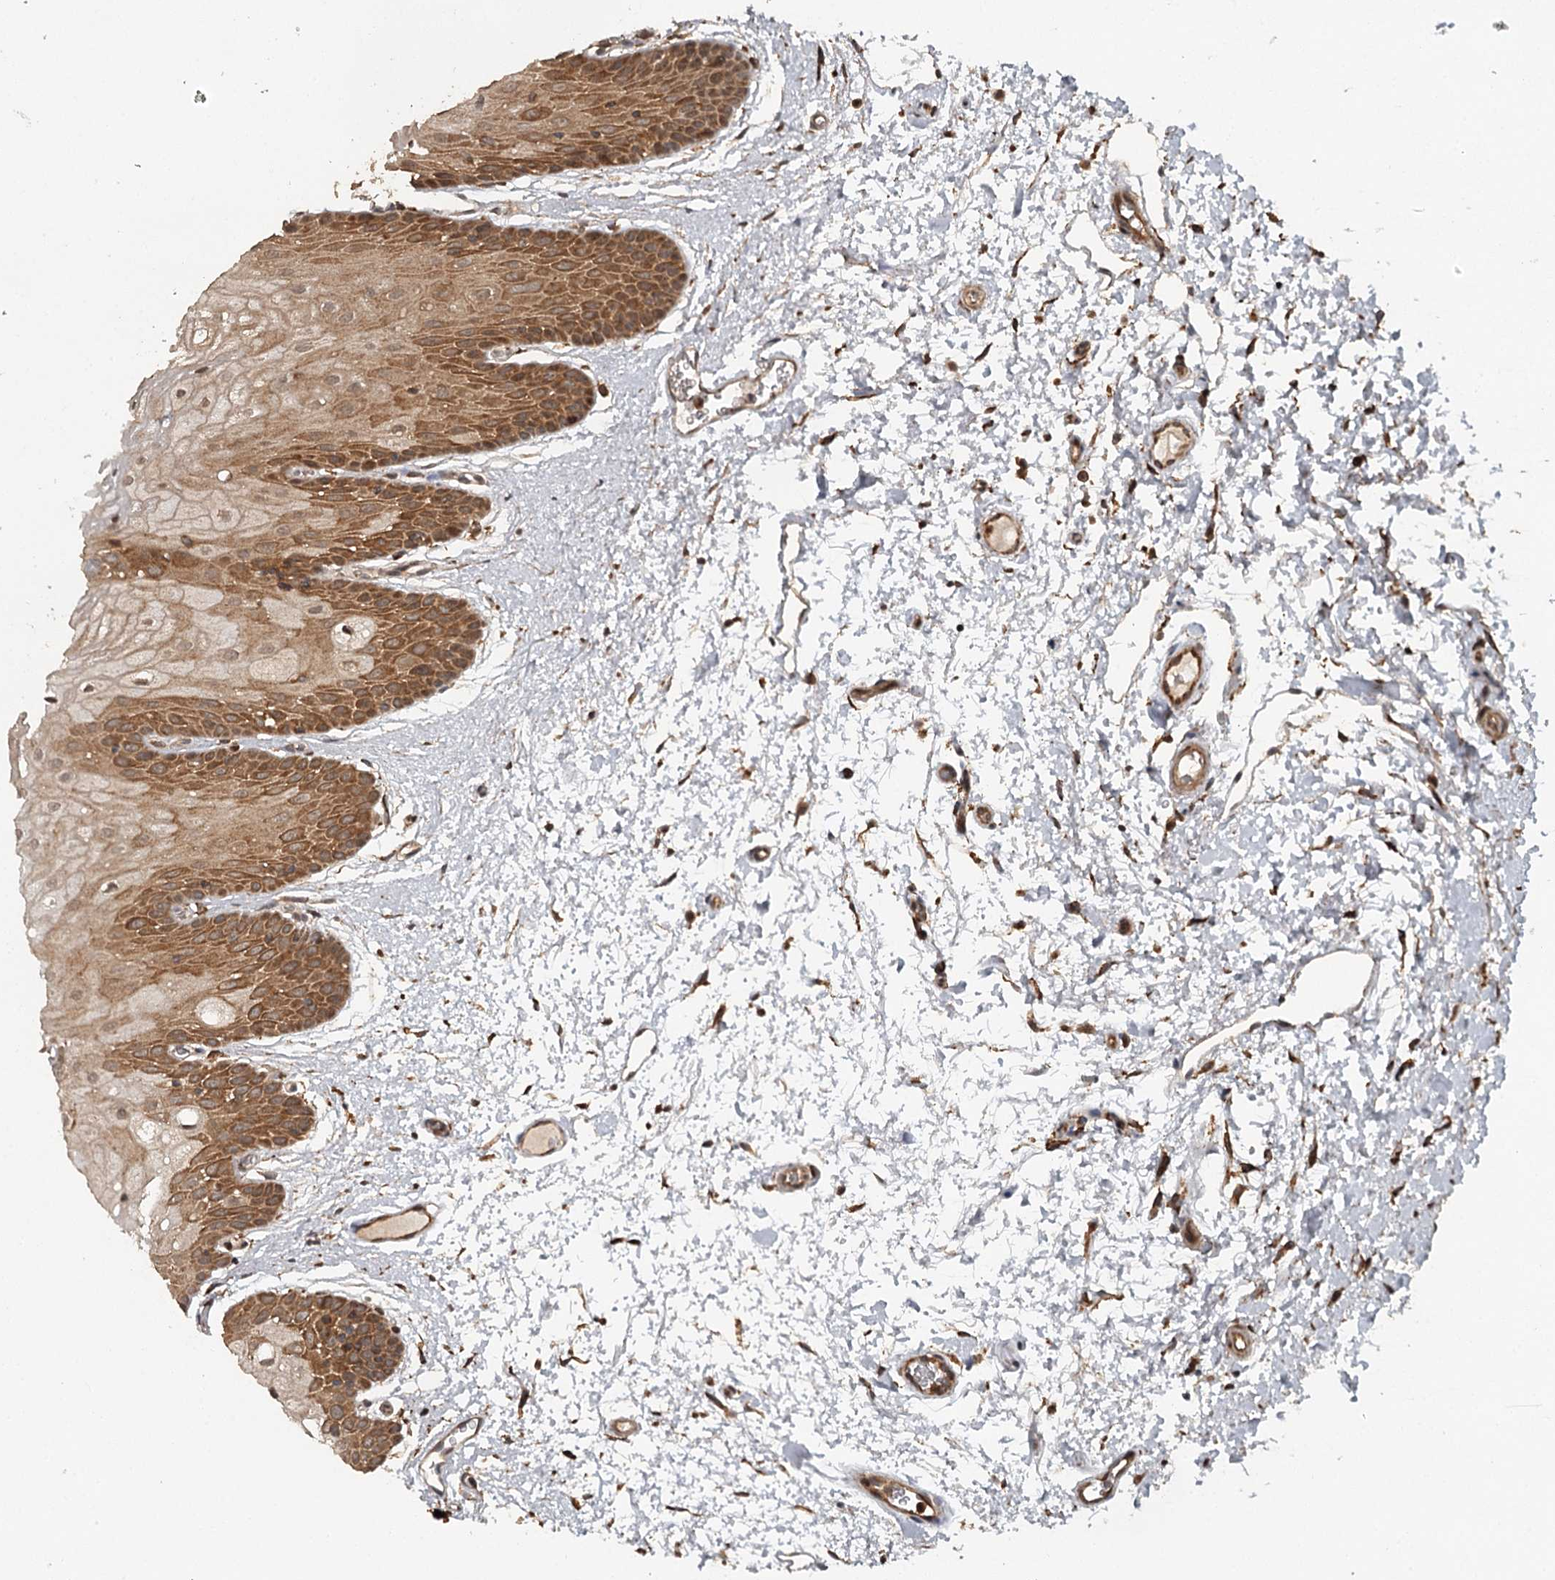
{"staining": {"intensity": "moderate", "quantity": ">75%", "location": "cytoplasmic/membranous"}, "tissue": "oral mucosa", "cell_type": "Squamous epithelial cells", "image_type": "normal", "snomed": [{"axis": "morphology", "description": "Normal tissue, NOS"}, {"axis": "topography", "description": "Oral tissue"}, {"axis": "topography", "description": "Tounge, NOS"}], "caption": "Squamous epithelial cells display medium levels of moderate cytoplasmic/membranous staining in approximately >75% of cells in normal oral mucosa. The staining was performed using DAB to visualize the protein expression in brown, while the nuclei were stained in blue with hematoxylin (Magnification: 20x).", "gene": "FAXC", "patient": {"sex": "female", "age": 73}}